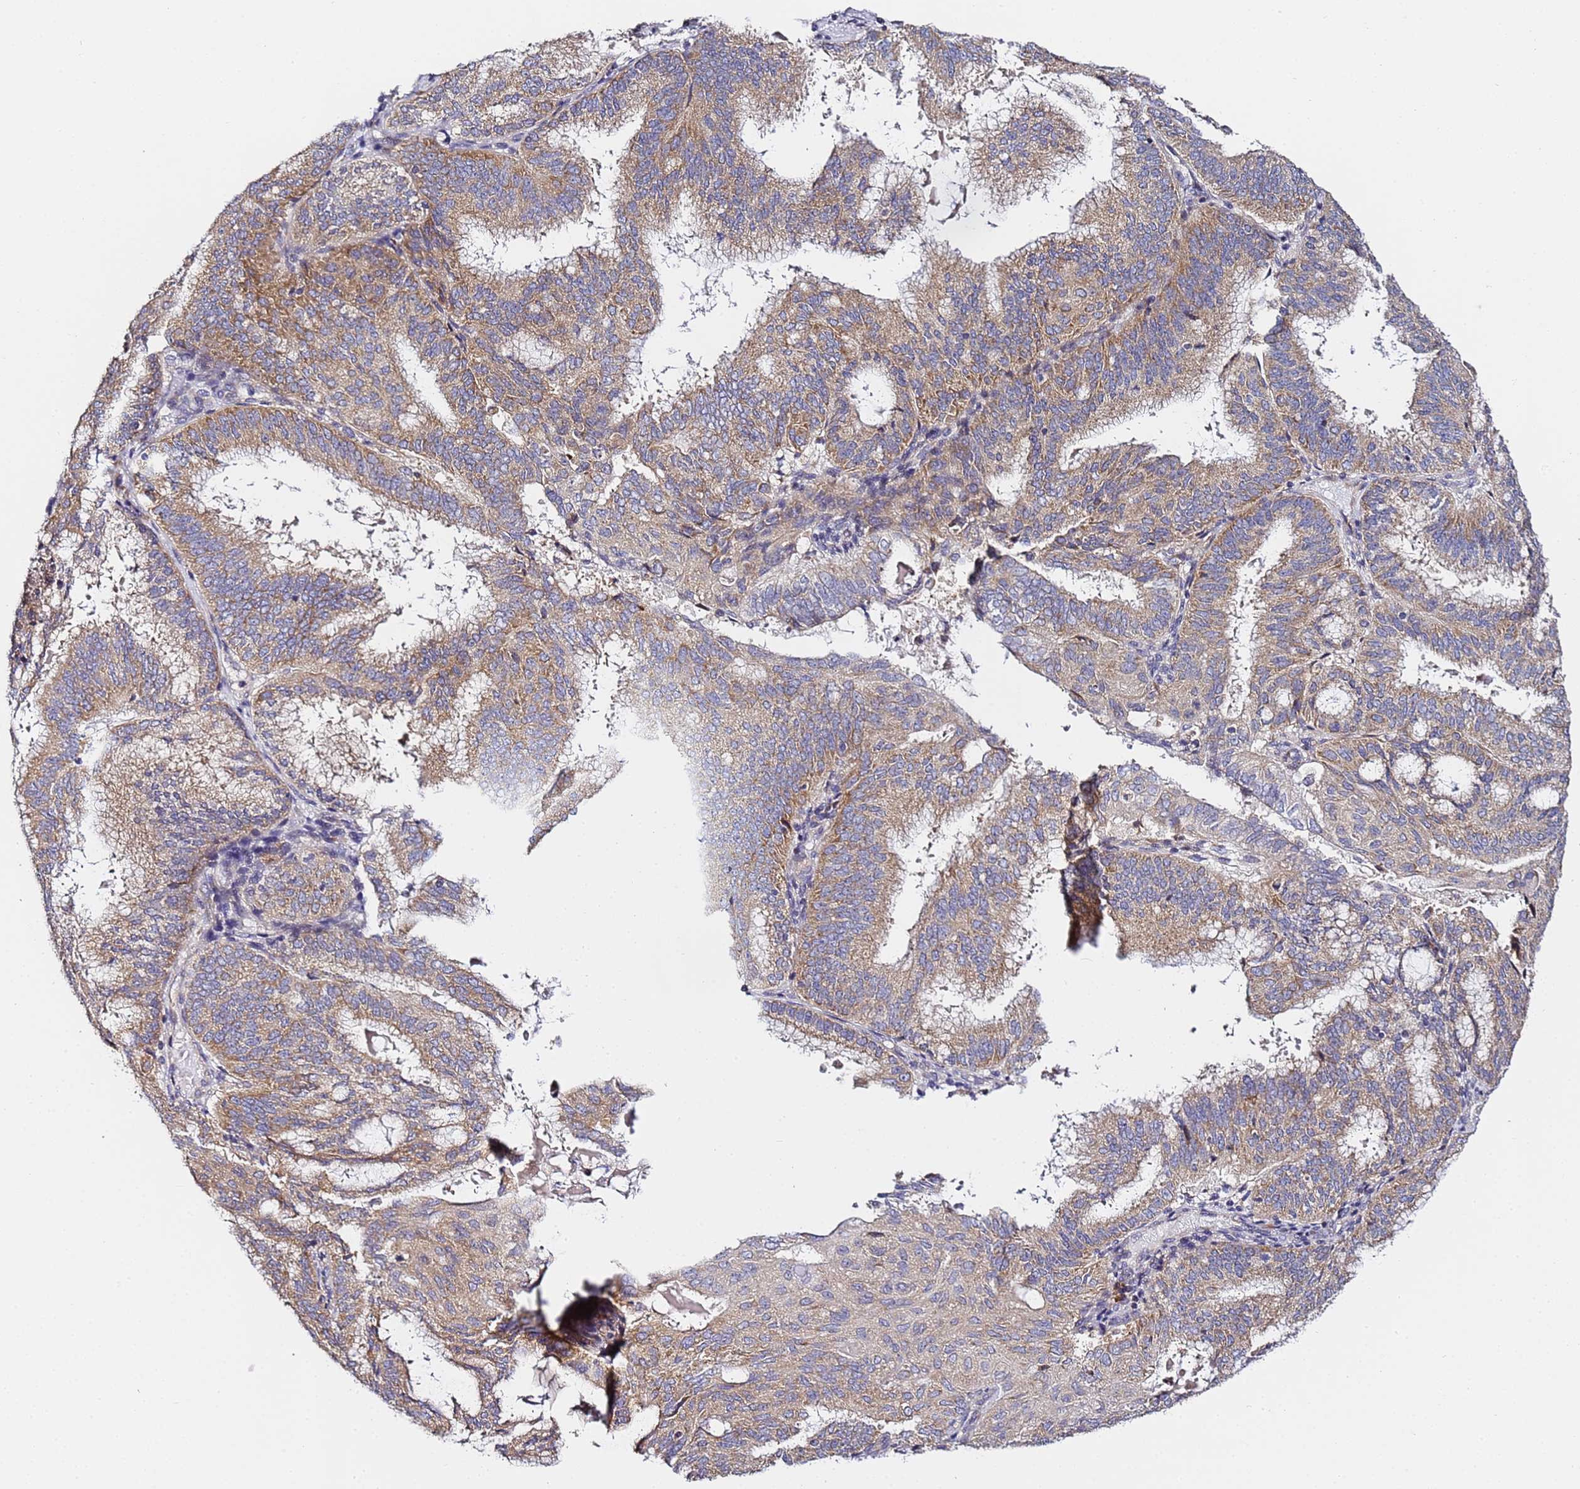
{"staining": {"intensity": "moderate", "quantity": ">75%", "location": "cytoplasmic/membranous"}, "tissue": "endometrial cancer", "cell_type": "Tumor cells", "image_type": "cancer", "snomed": [{"axis": "morphology", "description": "Adenocarcinoma, NOS"}, {"axis": "topography", "description": "Endometrium"}], "caption": "Brown immunohistochemical staining in human adenocarcinoma (endometrial) displays moderate cytoplasmic/membranous expression in approximately >75% of tumor cells.", "gene": "RPL13A", "patient": {"sex": "female", "age": 49}}